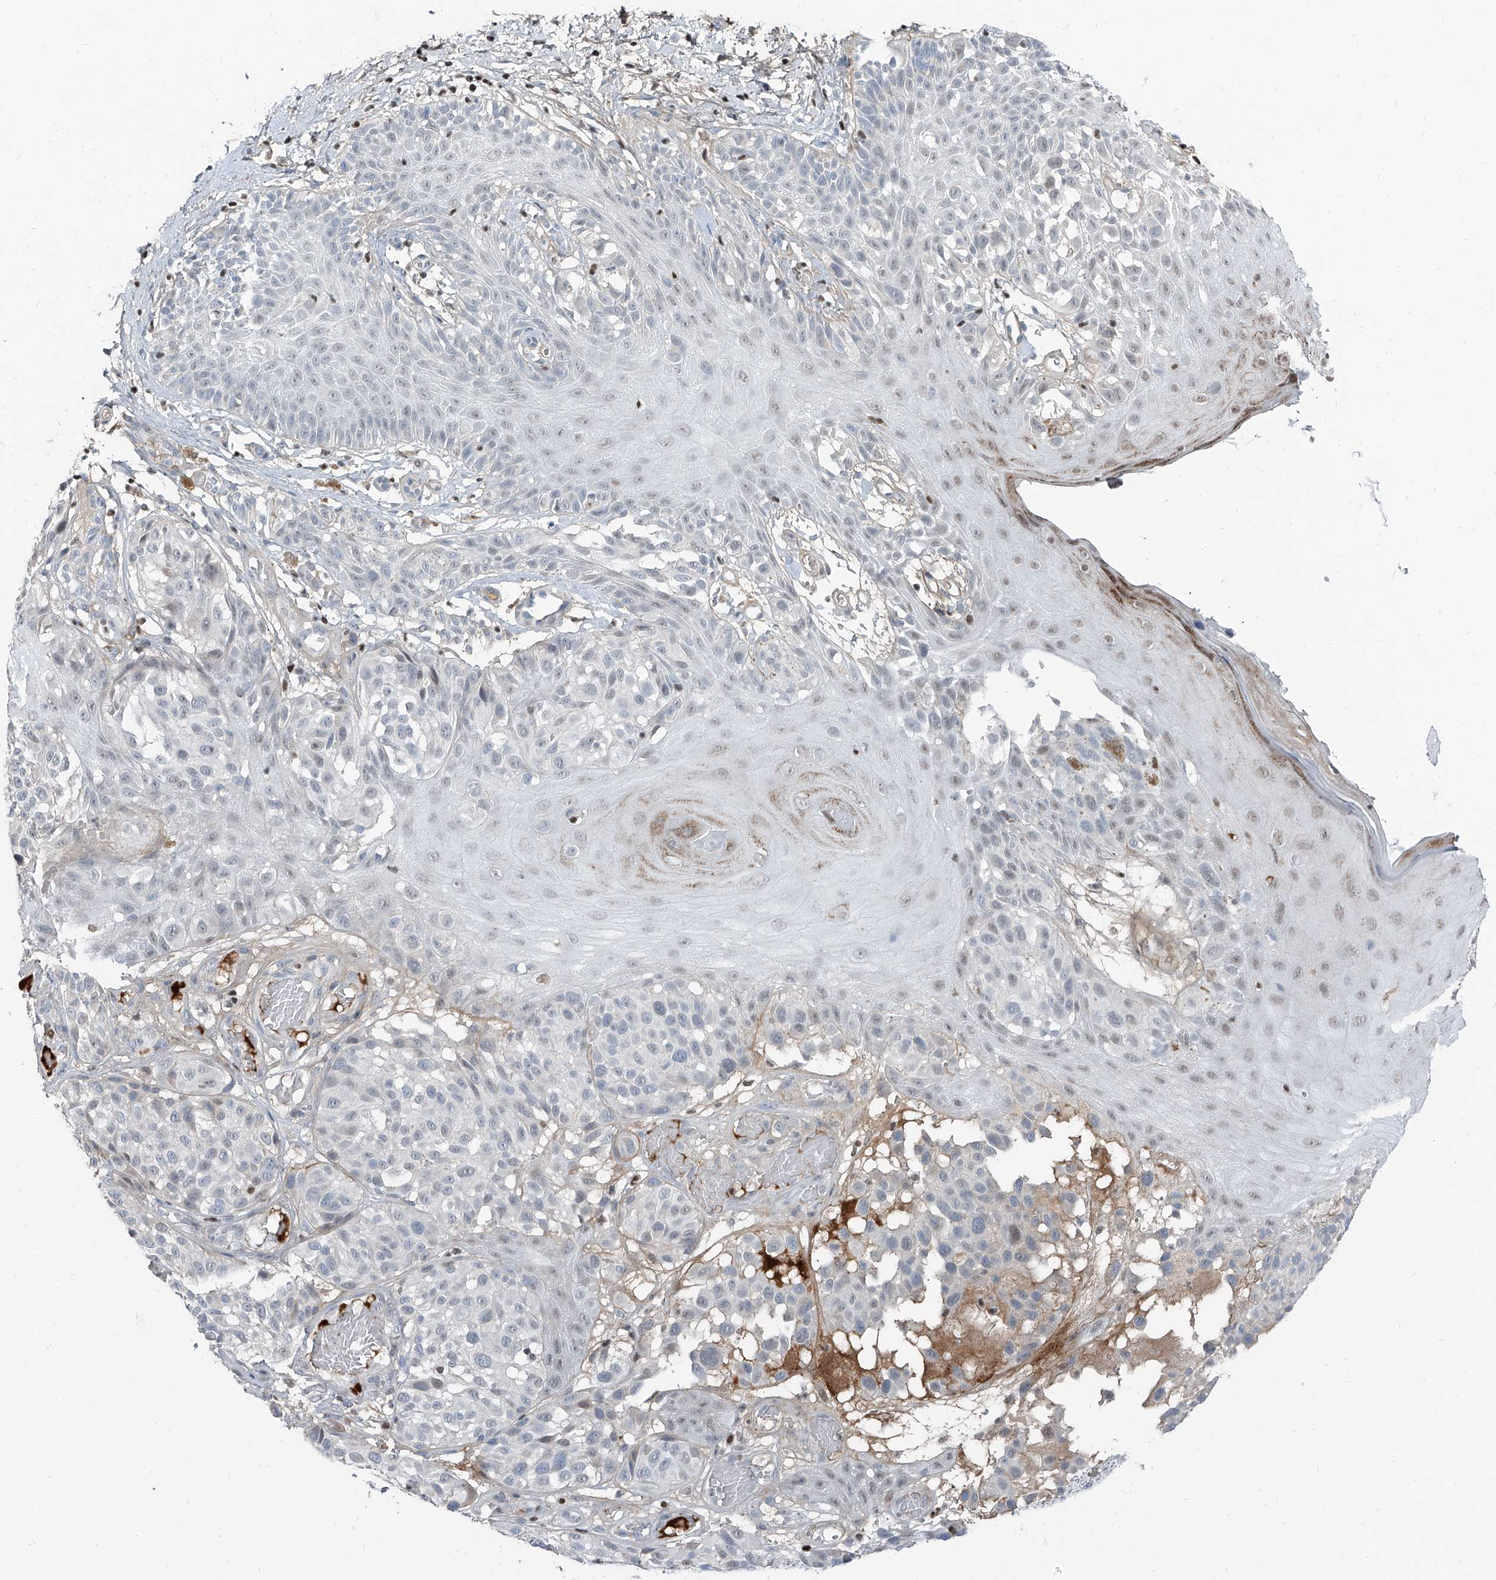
{"staining": {"intensity": "negative", "quantity": "none", "location": "none"}, "tissue": "melanoma", "cell_type": "Tumor cells", "image_type": "cancer", "snomed": [{"axis": "morphology", "description": "Malignant melanoma, NOS"}, {"axis": "topography", "description": "Skin"}], "caption": "Immunohistochemistry image of malignant melanoma stained for a protein (brown), which exhibits no staining in tumor cells.", "gene": "HOXA3", "patient": {"sex": "male", "age": 83}}